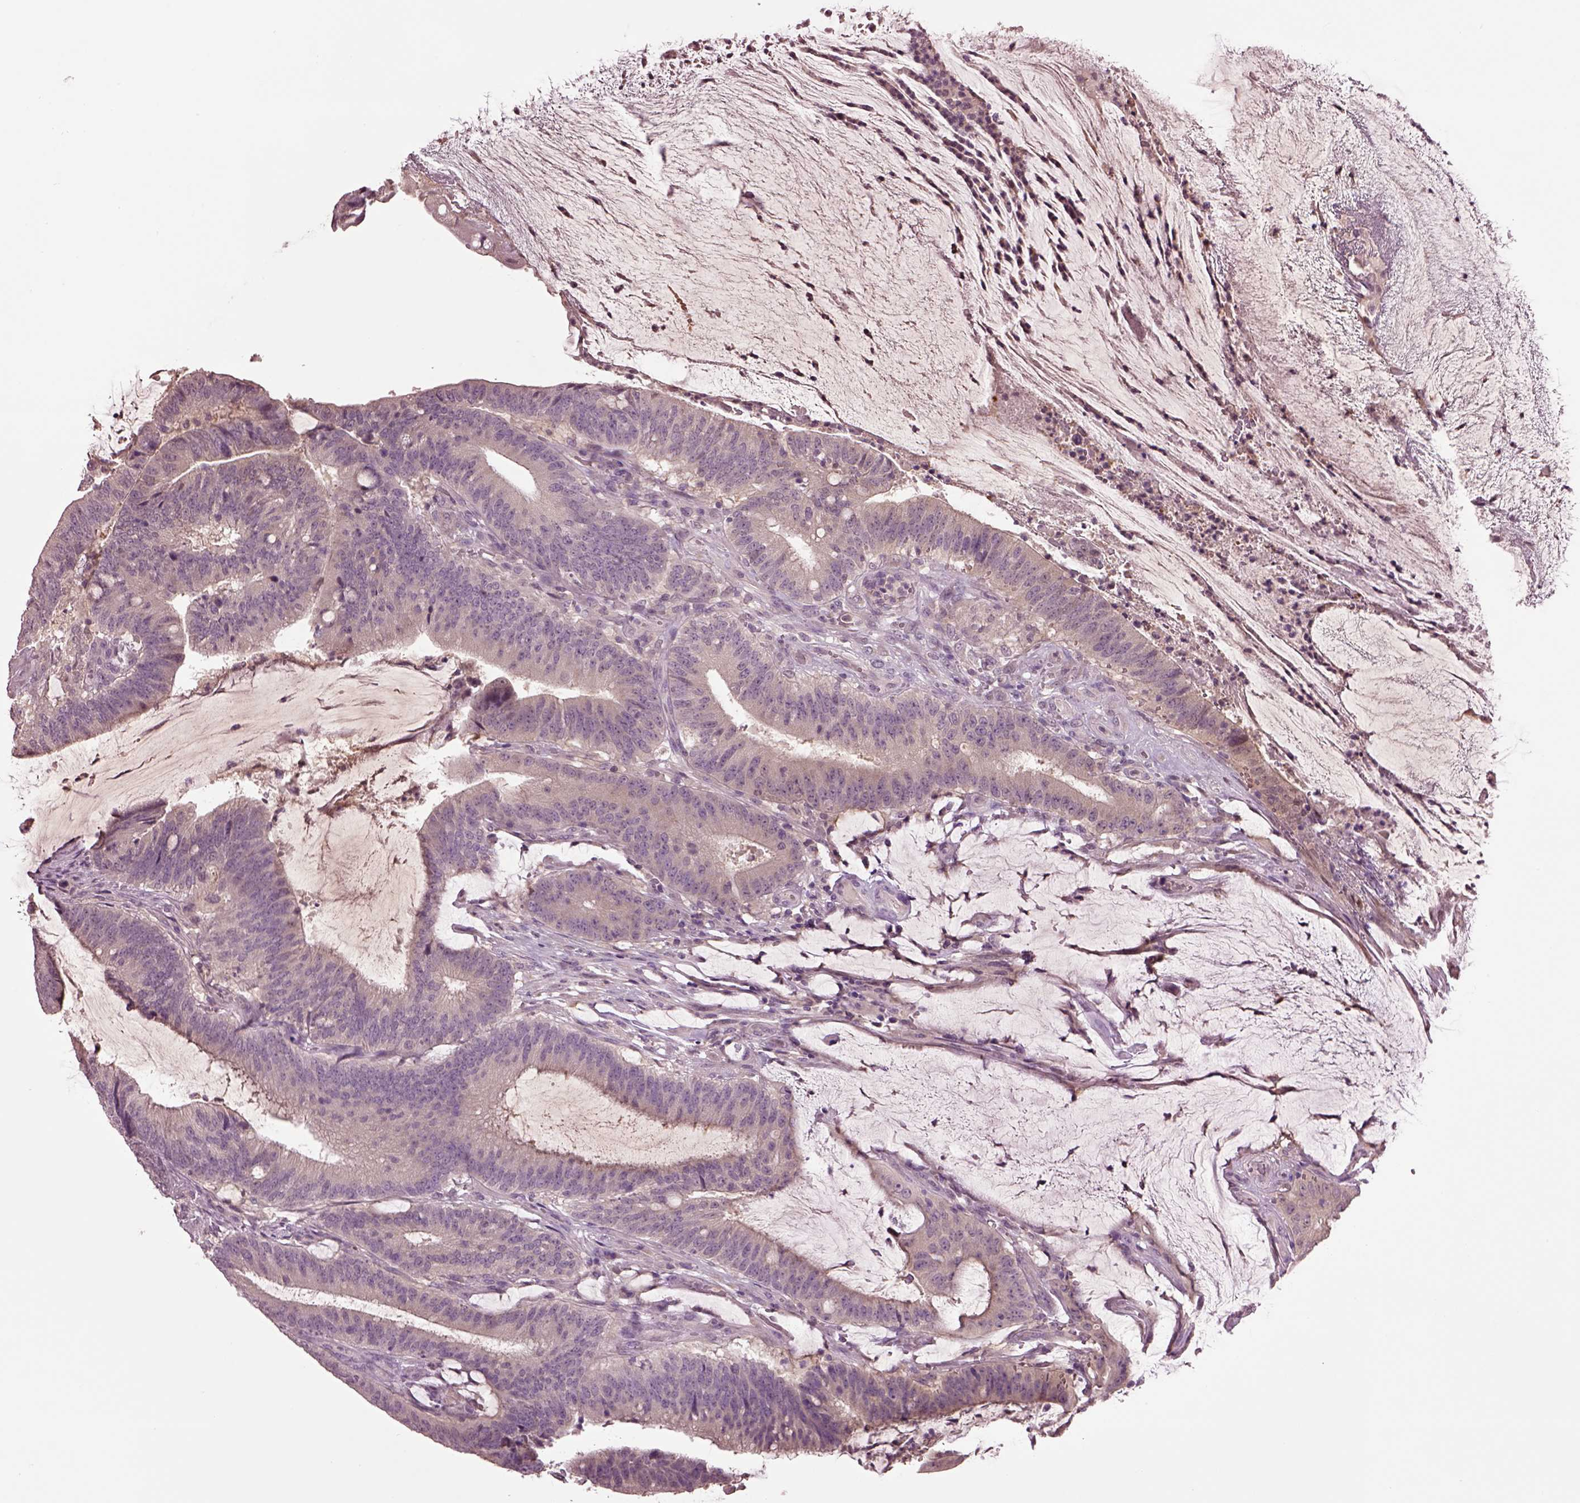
{"staining": {"intensity": "negative", "quantity": "none", "location": "none"}, "tissue": "colorectal cancer", "cell_type": "Tumor cells", "image_type": "cancer", "snomed": [{"axis": "morphology", "description": "Adenocarcinoma, NOS"}, {"axis": "topography", "description": "Colon"}], "caption": "Tumor cells show no significant protein positivity in colorectal cancer (adenocarcinoma).", "gene": "CLPSL1", "patient": {"sex": "female", "age": 43}}